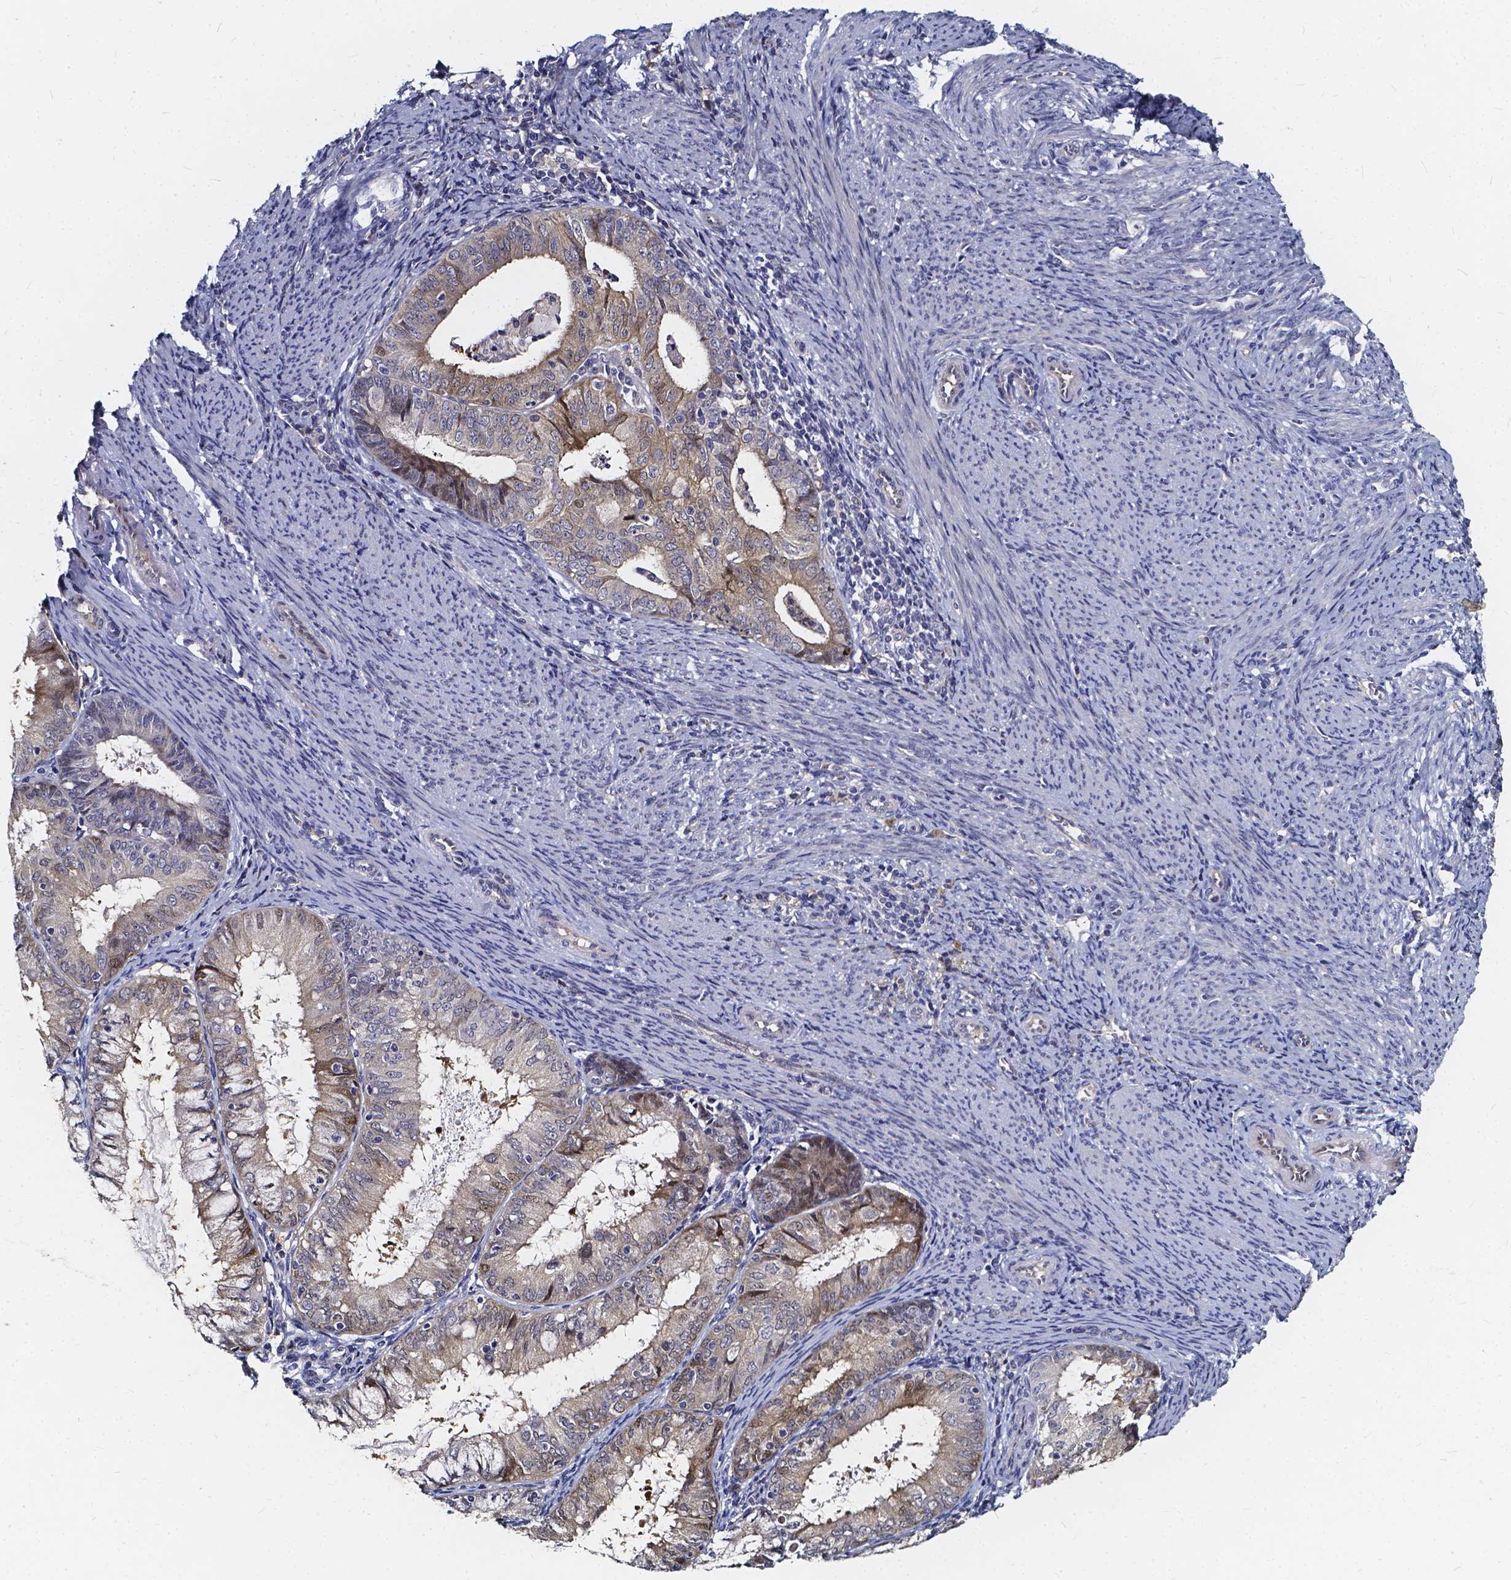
{"staining": {"intensity": "moderate", "quantity": "<25%", "location": "cytoplasmic/membranous"}, "tissue": "endometrial cancer", "cell_type": "Tumor cells", "image_type": "cancer", "snomed": [{"axis": "morphology", "description": "Adenocarcinoma, NOS"}, {"axis": "topography", "description": "Endometrium"}], "caption": "The image reveals immunohistochemical staining of endometrial cancer. There is moderate cytoplasmic/membranous positivity is identified in approximately <25% of tumor cells.", "gene": "SOWAHA", "patient": {"sex": "female", "age": 57}}